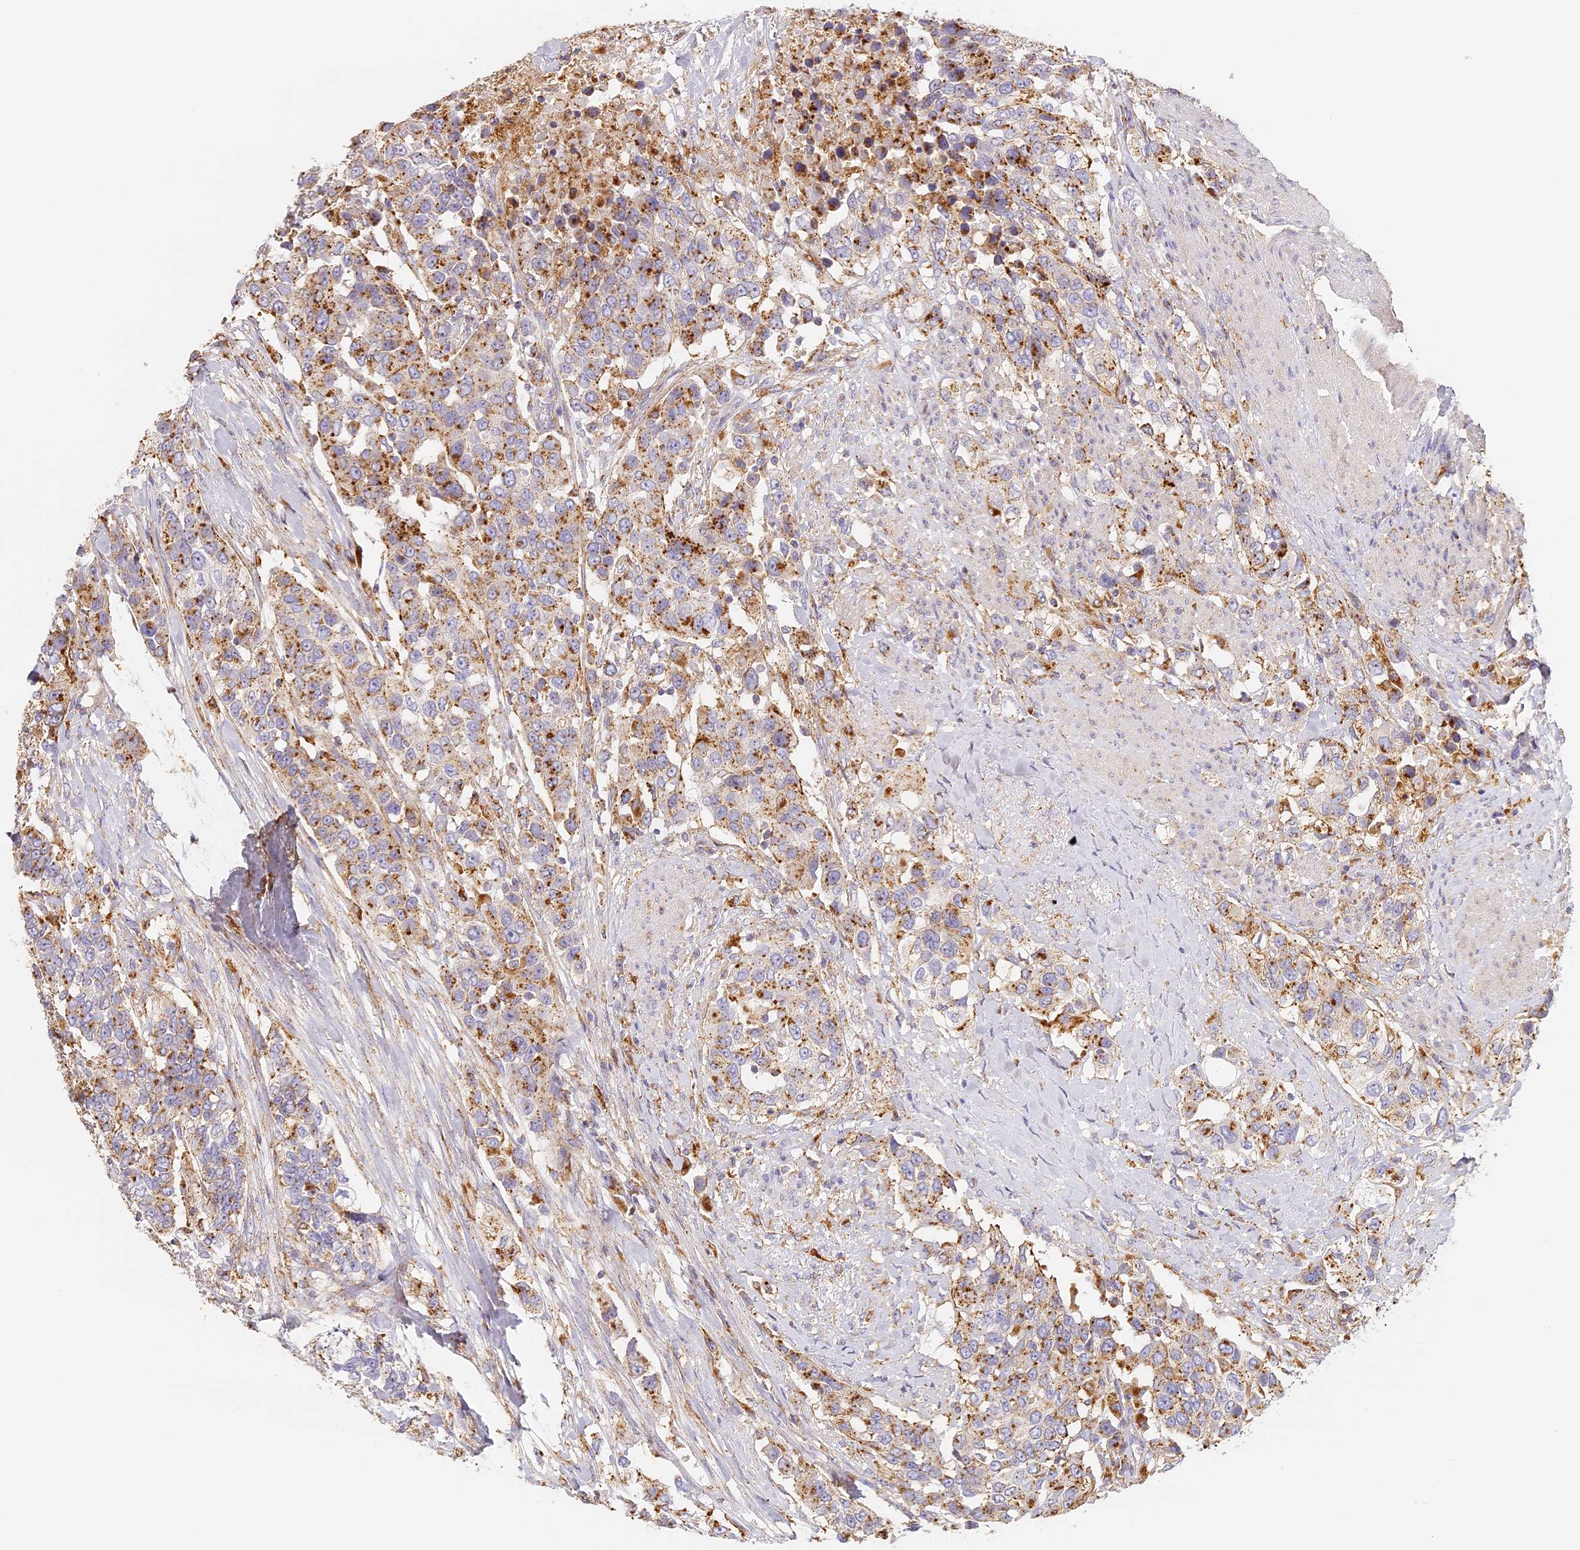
{"staining": {"intensity": "moderate", "quantity": ">75%", "location": "cytoplasmic/membranous"}, "tissue": "urothelial cancer", "cell_type": "Tumor cells", "image_type": "cancer", "snomed": [{"axis": "morphology", "description": "Urothelial carcinoma, High grade"}, {"axis": "topography", "description": "Urinary bladder"}], "caption": "Protein staining of urothelial cancer tissue exhibits moderate cytoplasmic/membranous staining in about >75% of tumor cells. (DAB (3,3'-diaminobenzidine) IHC with brightfield microscopy, high magnification).", "gene": "LAMP2", "patient": {"sex": "female", "age": 80}}